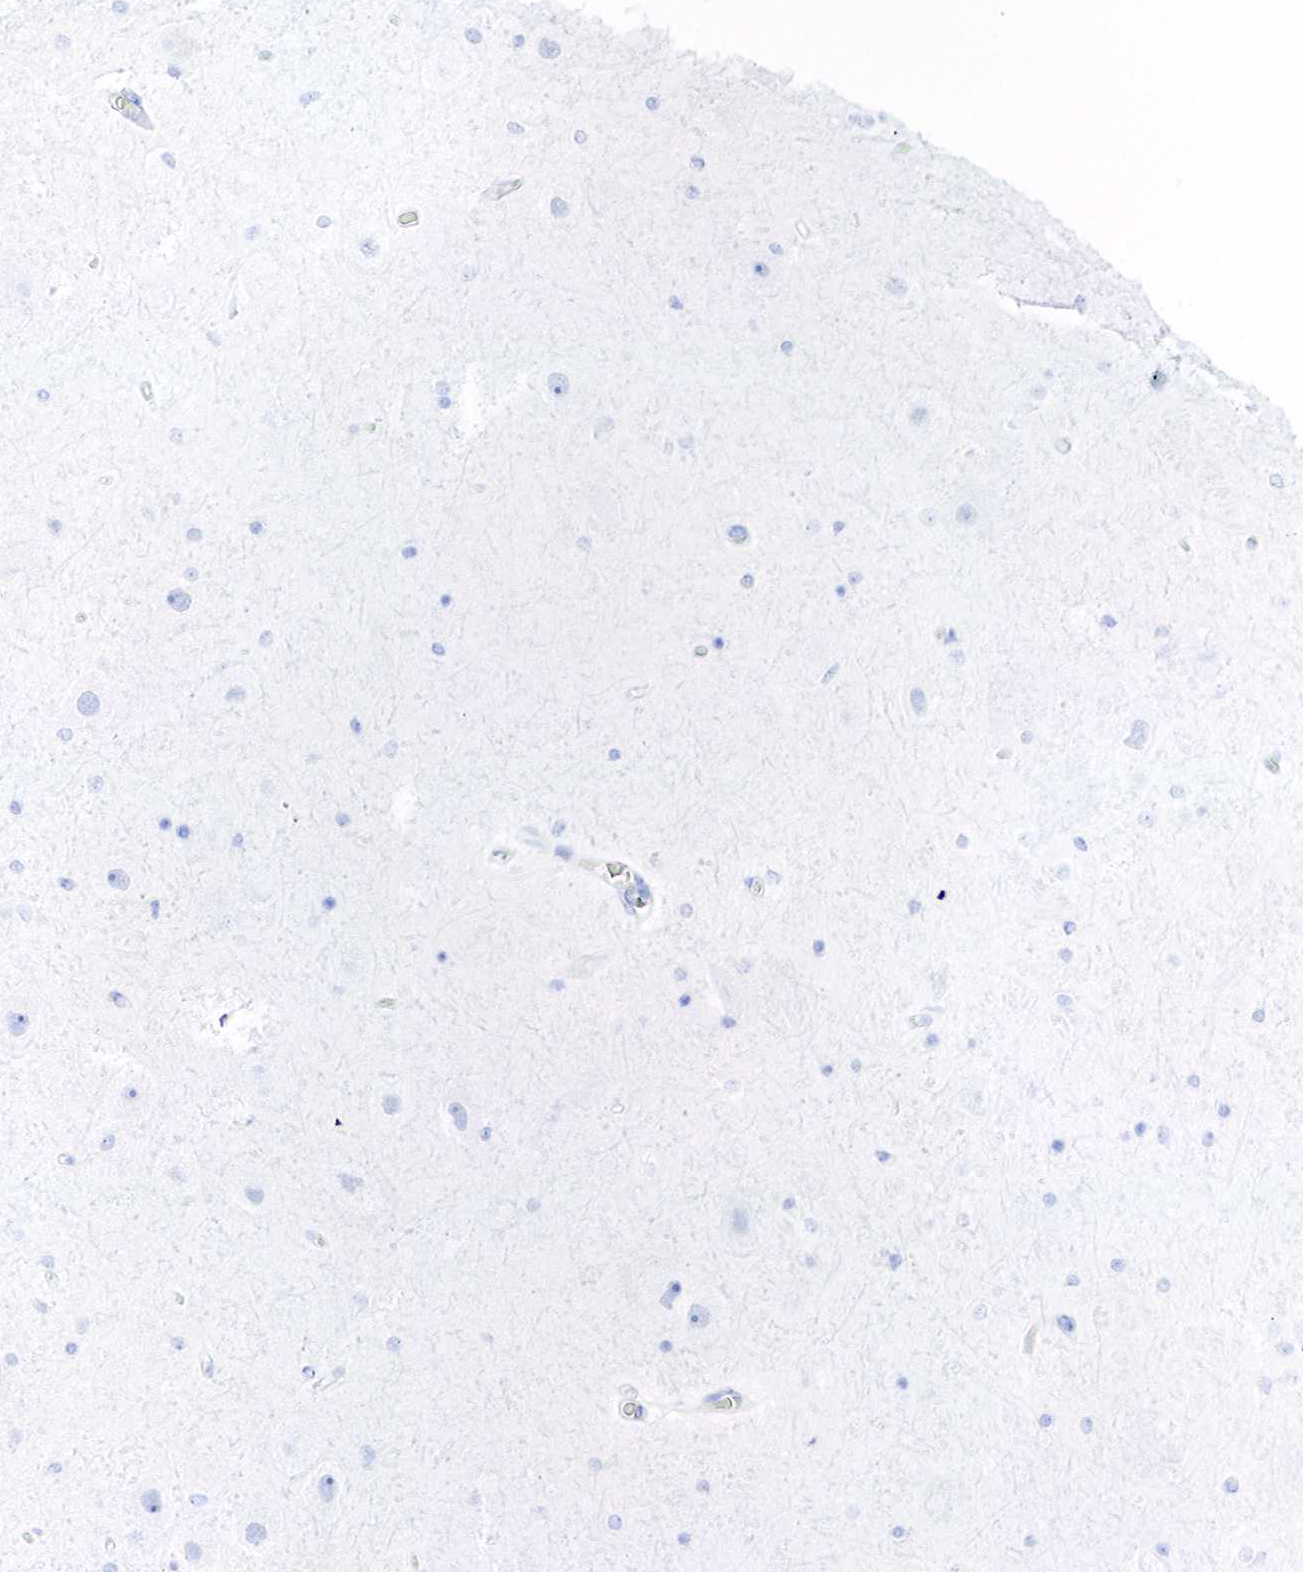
{"staining": {"intensity": "negative", "quantity": "none", "location": "none"}, "tissue": "hippocampus", "cell_type": "Glial cells", "image_type": "normal", "snomed": [{"axis": "morphology", "description": "Normal tissue, NOS"}, {"axis": "topography", "description": "Hippocampus"}], "caption": "The immunohistochemistry photomicrograph has no significant staining in glial cells of hippocampus.", "gene": "KRT7", "patient": {"sex": "female", "age": 54}}